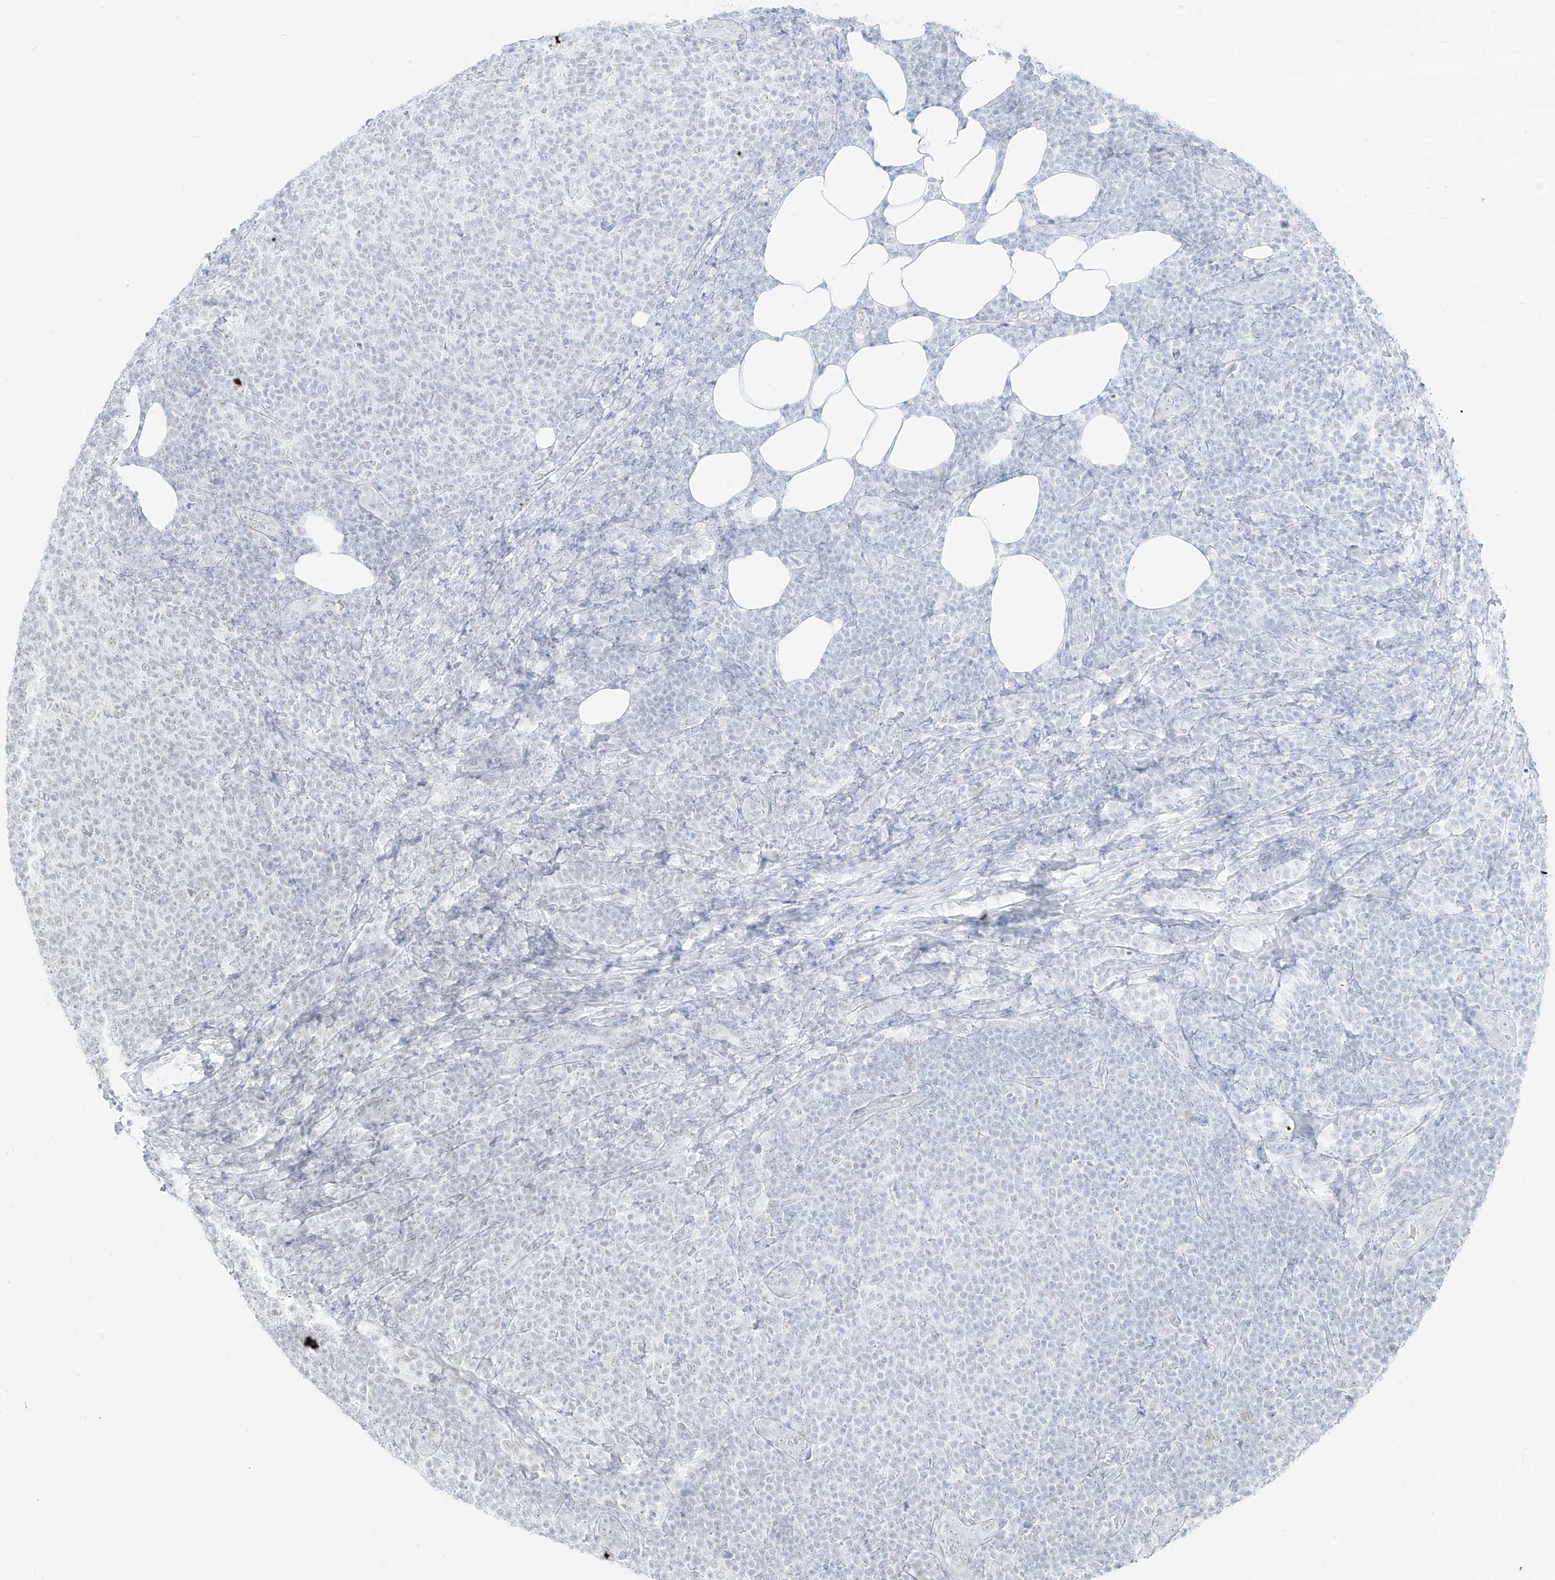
{"staining": {"intensity": "negative", "quantity": "none", "location": "none"}, "tissue": "lymphoma", "cell_type": "Tumor cells", "image_type": "cancer", "snomed": [{"axis": "morphology", "description": "Malignant lymphoma, non-Hodgkin's type, Low grade"}, {"axis": "topography", "description": "Lymph node"}], "caption": "This histopathology image is of malignant lymphoma, non-Hodgkin's type (low-grade) stained with IHC to label a protein in brown with the nuclei are counter-stained blue. There is no expression in tumor cells.", "gene": "SUPT5H", "patient": {"sex": "male", "age": 66}}